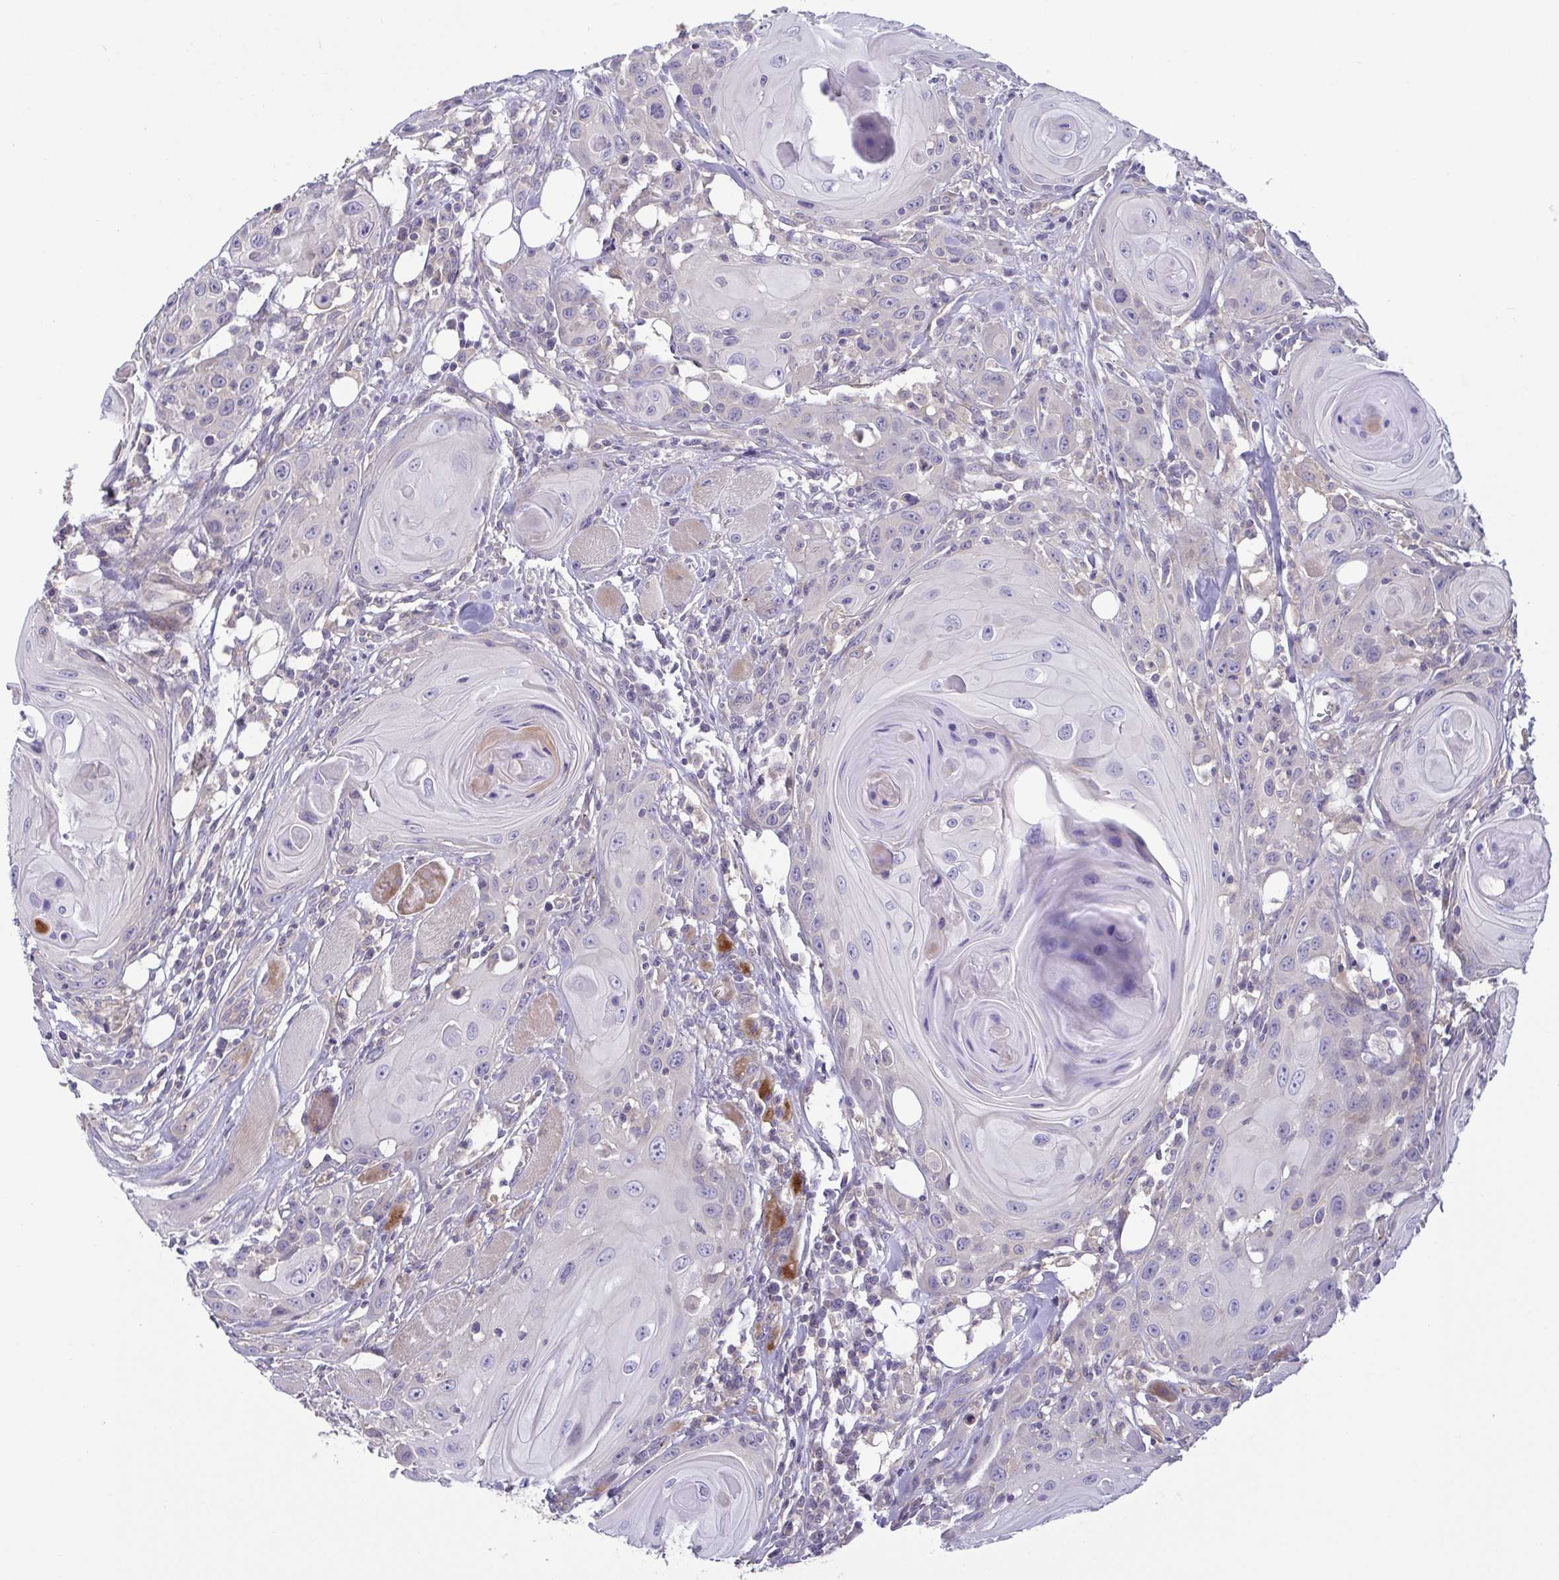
{"staining": {"intensity": "negative", "quantity": "none", "location": "none"}, "tissue": "head and neck cancer", "cell_type": "Tumor cells", "image_type": "cancer", "snomed": [{"axis": "morphology", "description": "Squamous cell carcinoma, NOS"}, {"axis": "topography", "description": "Head-Neck"}], "caption": "Photomicrograph shows no significant protein expression in tumor cells of head and neck squamous cell carcinoma.", "gene": "LMF2", "patient": {"sex": "female", "age": 80}}